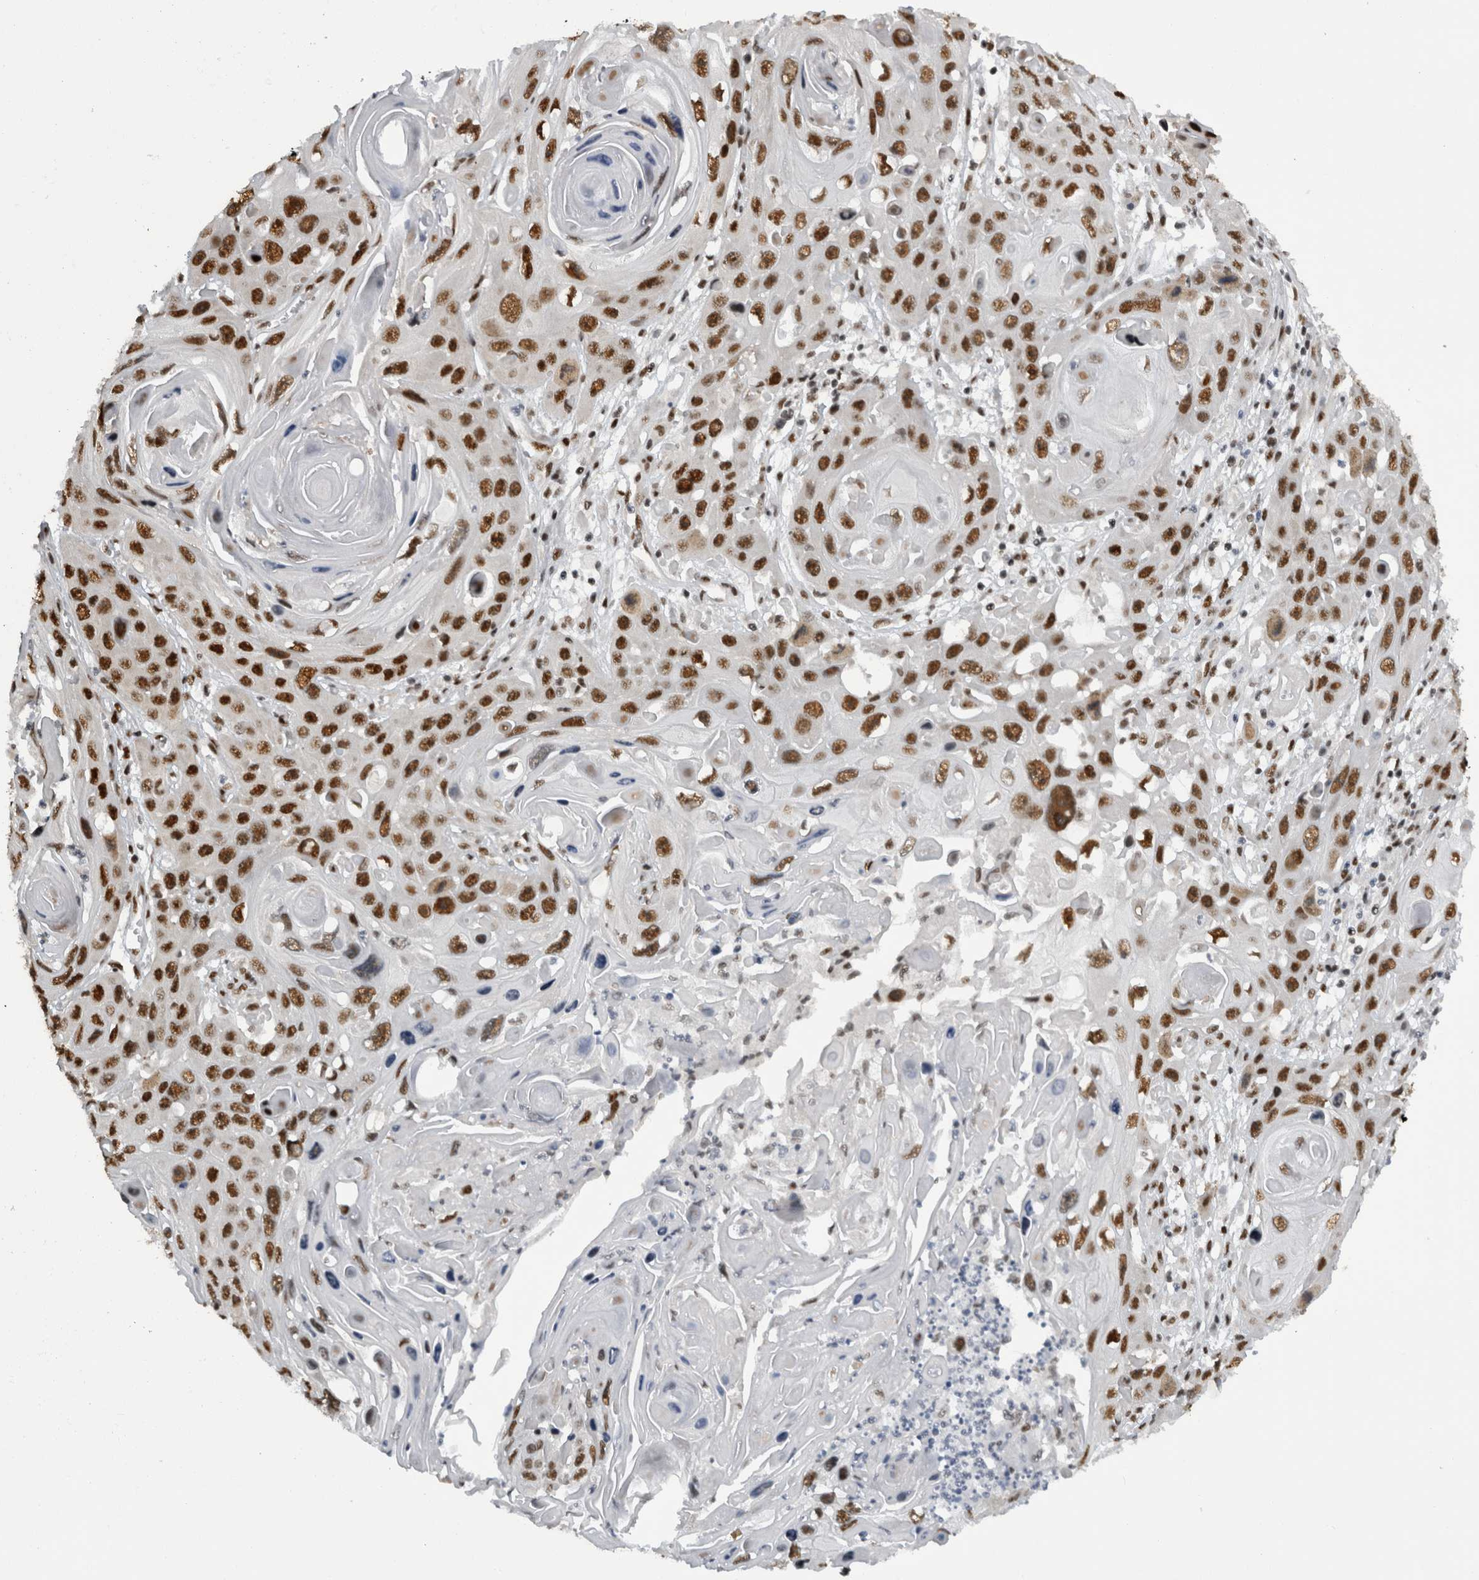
{"staining": {"intensity": "strong", "quantity": ">75%", "location": "nuclear"}, "tissue": "skin cancer", "cell_type": "Tumor cells", "image_type": "cancer", "snomed": [{"axis": "morphology", "description": "Squamous cell carcinoma, NOS"}, {"axis": "topography", "description": "Skin"}], "caption": "Human squamous cell carcinoma (skin) stained for a protein (brown) reveals strong nuclear positive positivity in about >75% of tumor cells.", "gene": "ZSCAN2", "patient": {"sex": "male", "age": 55}}